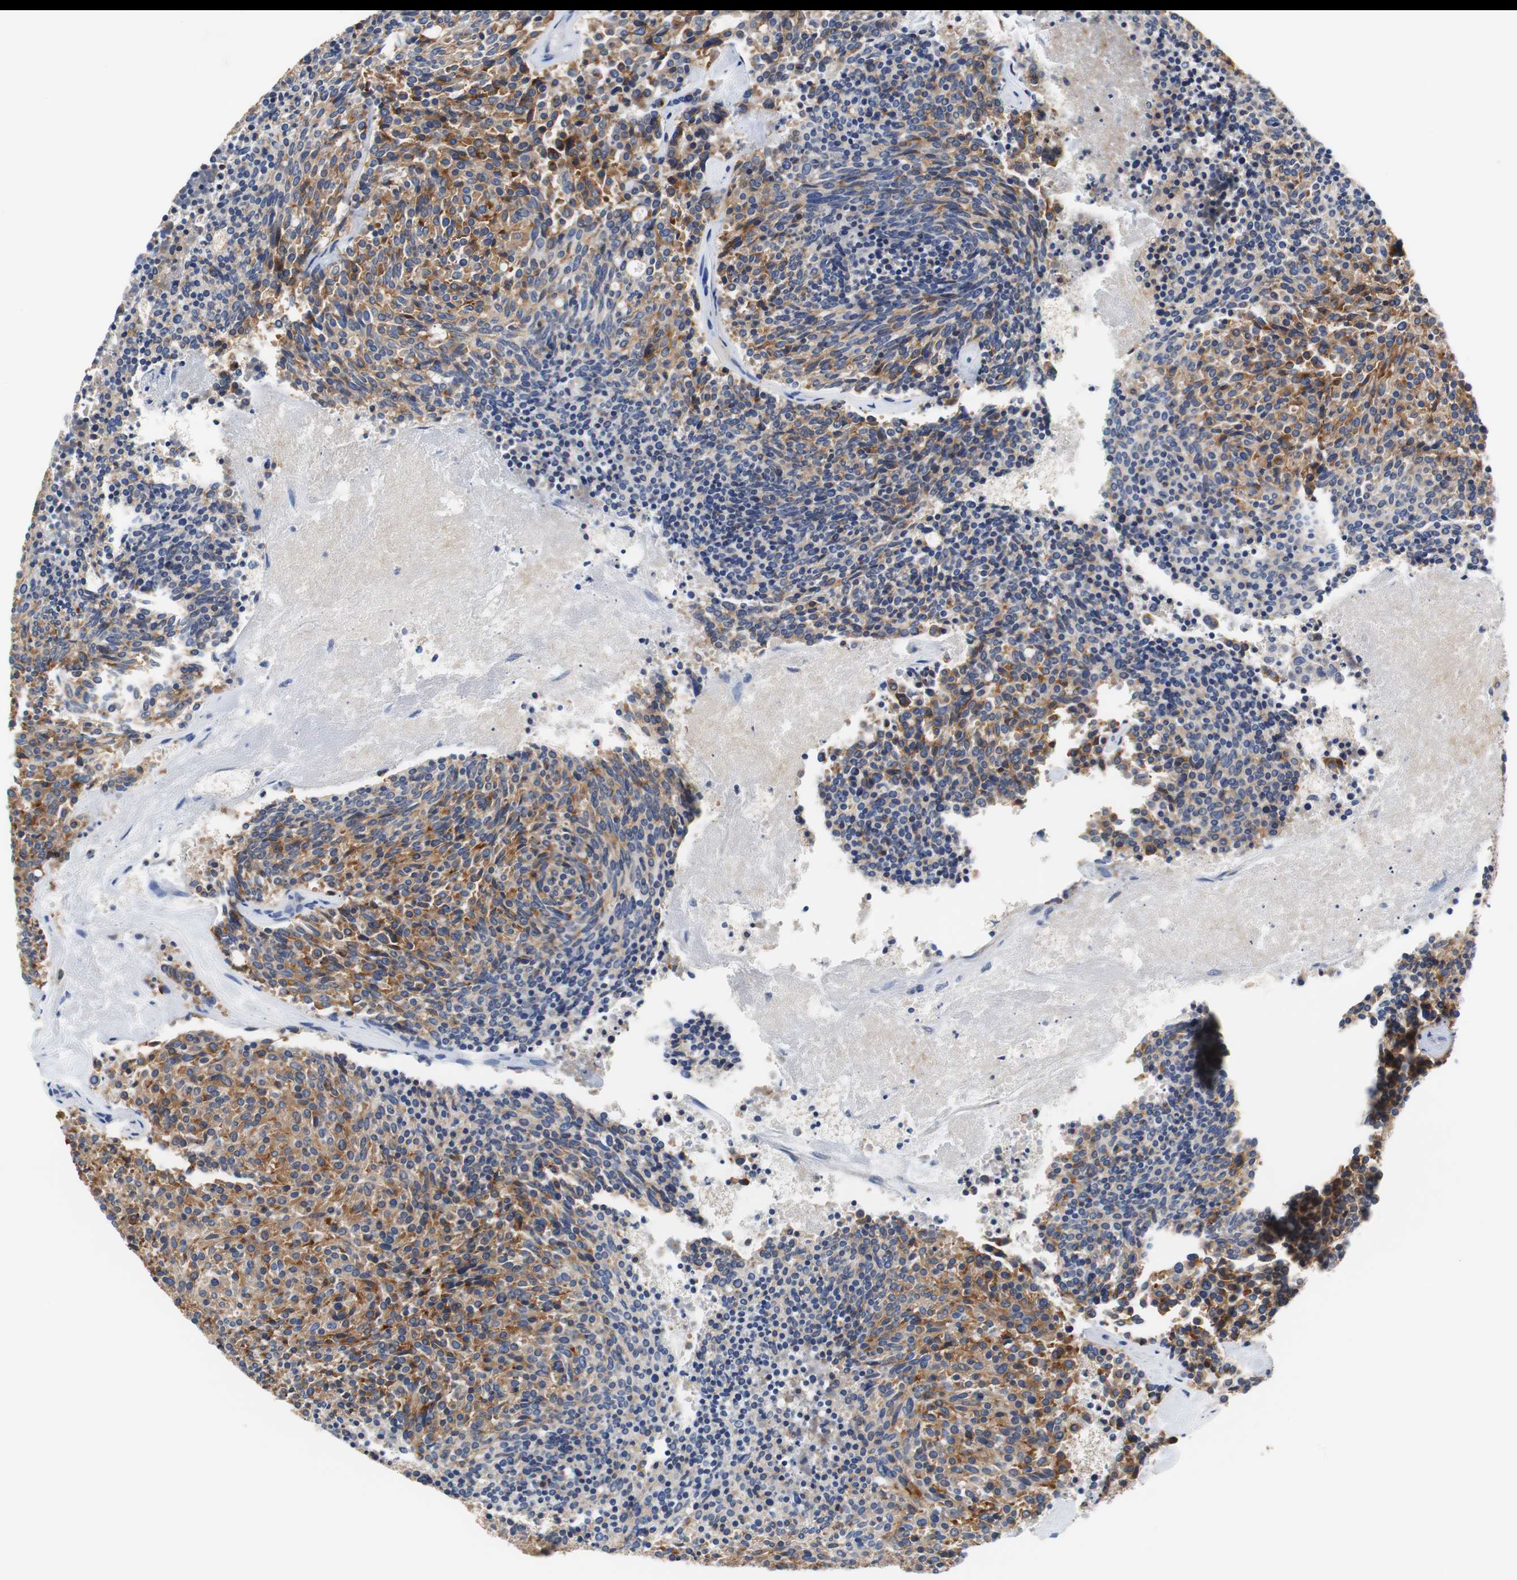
{"staining": {"intensity": "moderate", "quantity": ">75%", "location": "cytoplasmic/membranous"}, "tissue": "carcinoid", "cell_type": "Tumor cells", "image_type": "cancer", "snomed": [{"axis": "morphology", "description": "Carcinoid, malignant, NOS"}, {"axis": "topography", "description": "Pancreas"}], "caption": "Protein staining demonstrates moderate cytoplasmic/membranous expression in about >75% of tumor cells in carcinoid.", "gene": "VAMP8", "patient": {"sex": "female", "age": 54}}